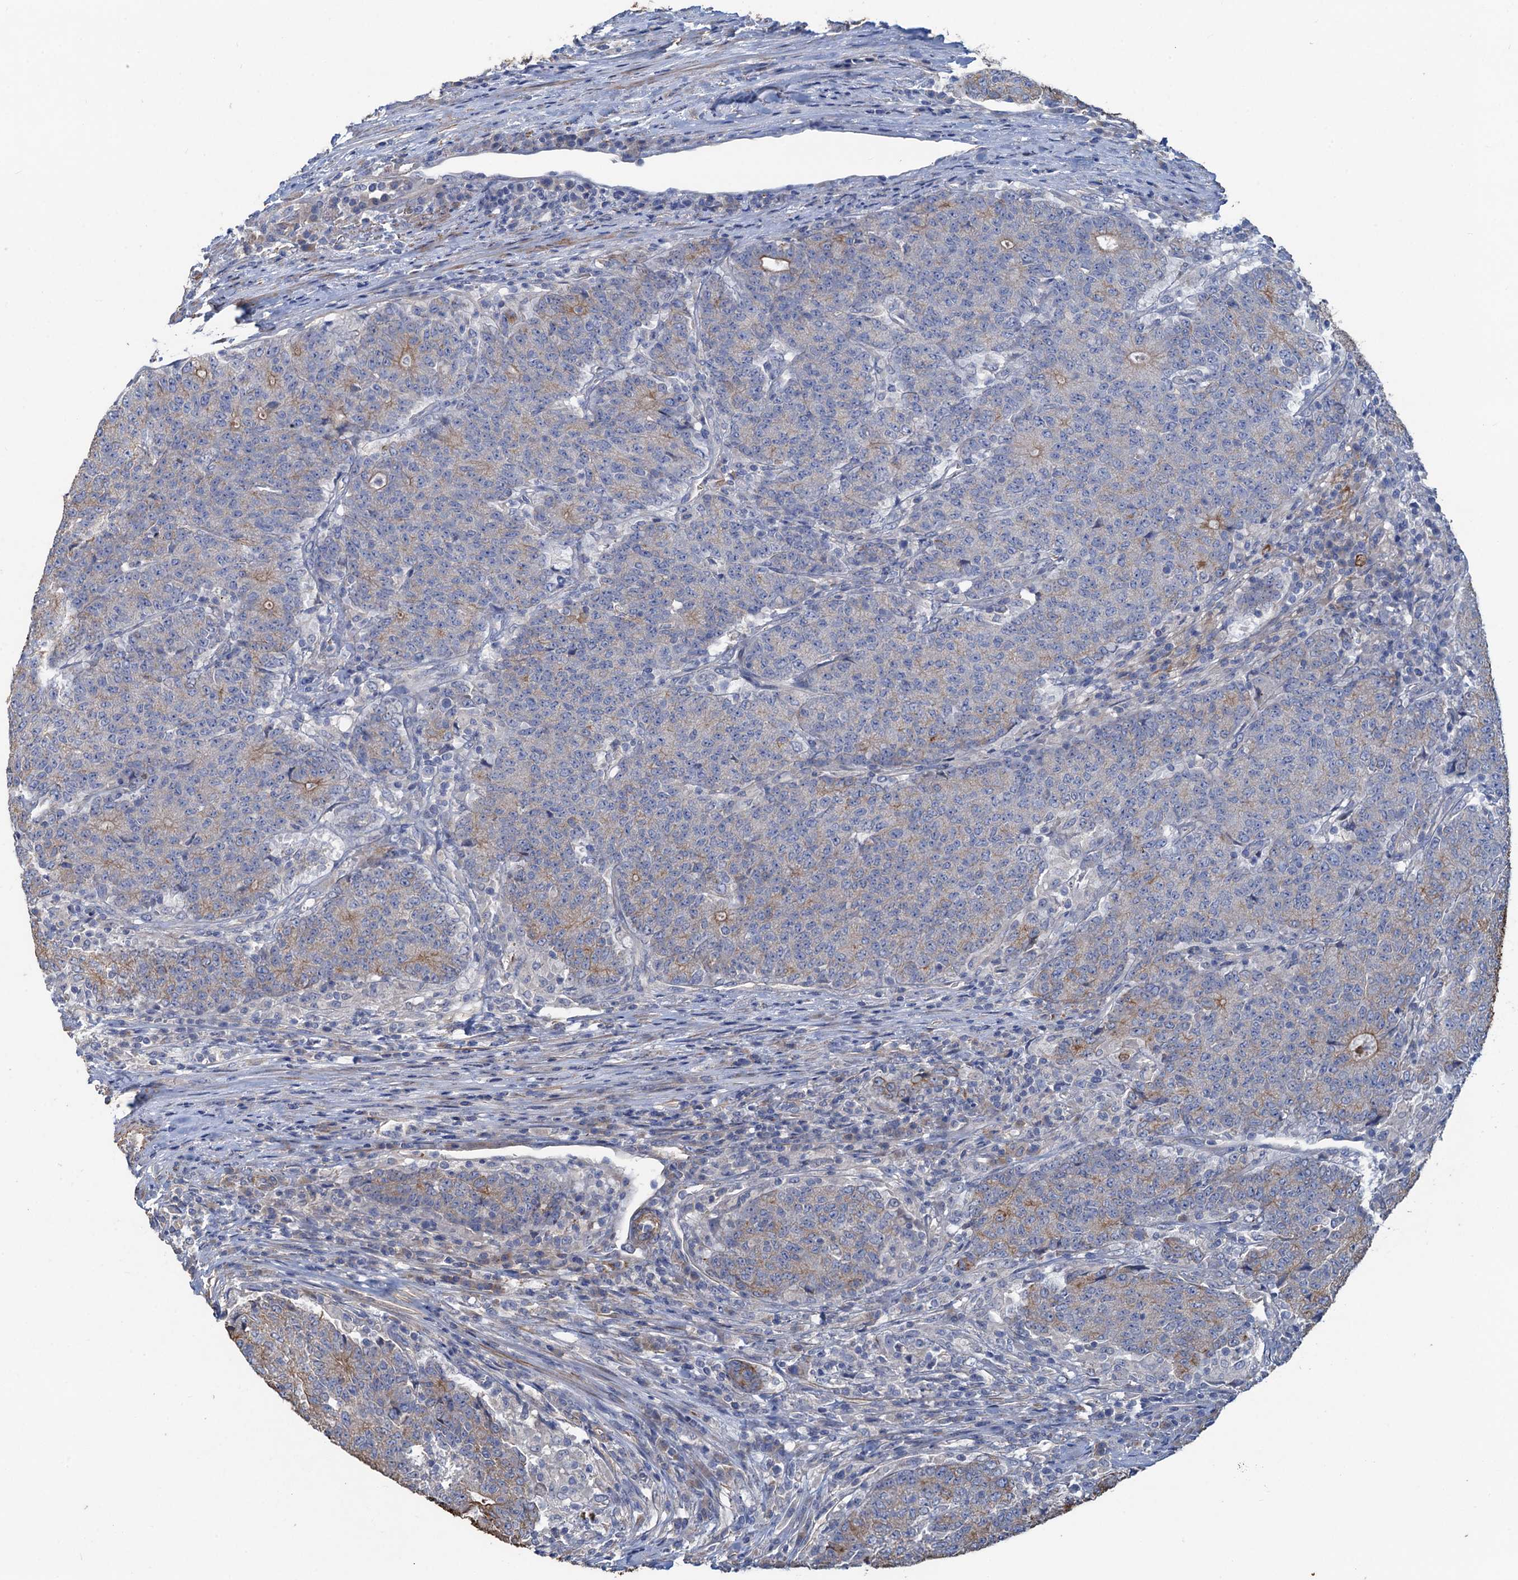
{"staining": {"intensity": "moderate", "quantity": "<25%", "location": "cytoplasmic/membranous"}, "tissue": "colorectal cancer", "cell_type": "Tumor cells", "image_type": "cancer", "snomed": [{"axis": "morphology", "description": "Adenocarcinoma, NOS"}, {"axis": "topography", "description": "Colon"}], "caption": "This micrograph exhibits colorectal cancer stained with immunohistochemistry to label a protein in brown. The cytoplasmic/membranous of tumor cells show moderate positivity for the protein. Nuclei are counter-stained blue.", "gene": "SMCO3", "patient": {"sex": "female", "age": 75}}